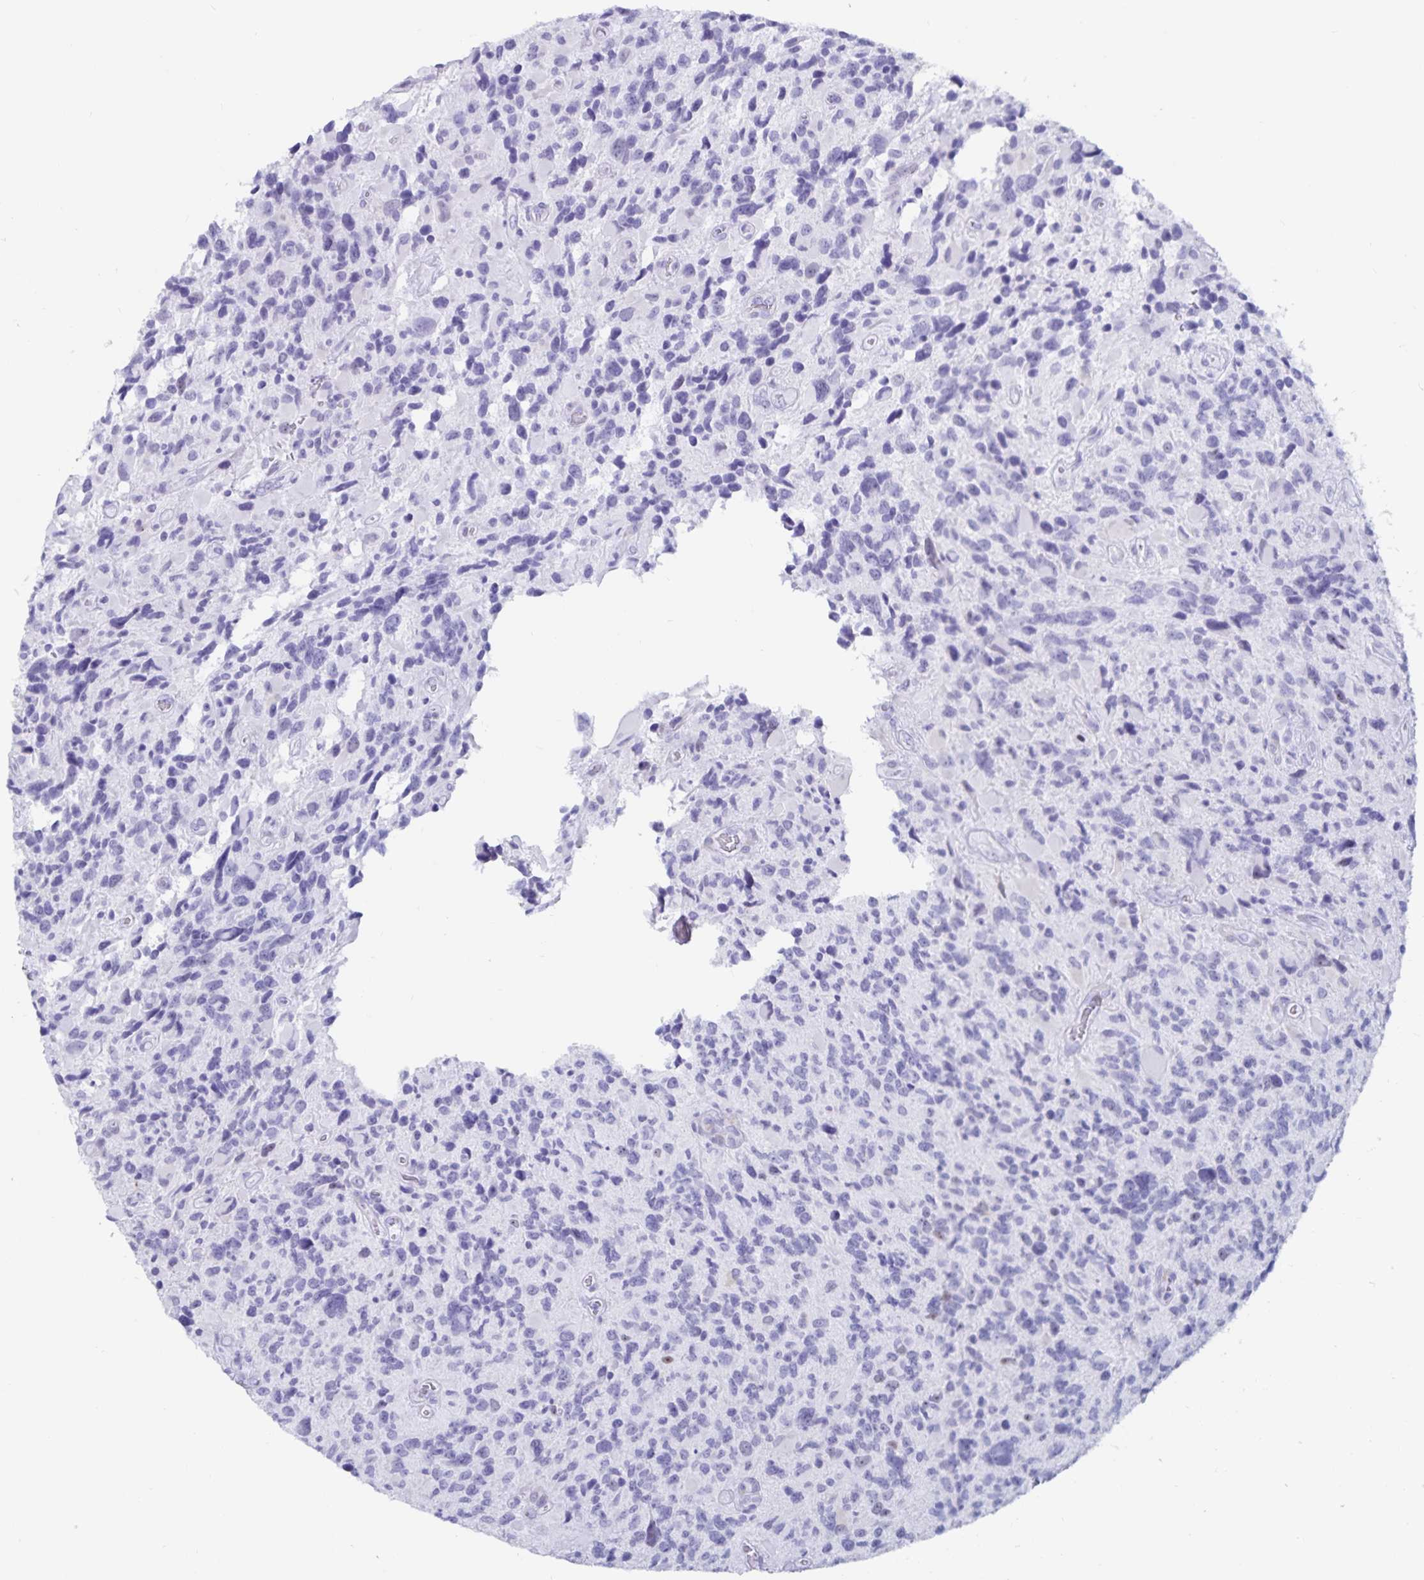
{"staining": {"intensity": "negative", "quantity": "none", "location": "none"}, "tissue": "glioma", "cell_type": "Tumor cells", "image_type": "cancer", "snomed": [{"axis": "morphology", "description": "Glioma, malignant, High grade"}, {"axis": "topography", "description": "Brain"}], "caption": "Tumor cells are negative for protein expression in human high-grade glioma (malignant).", "gene": "GPR137", "patient": {"sex": "male", "age": 46}}